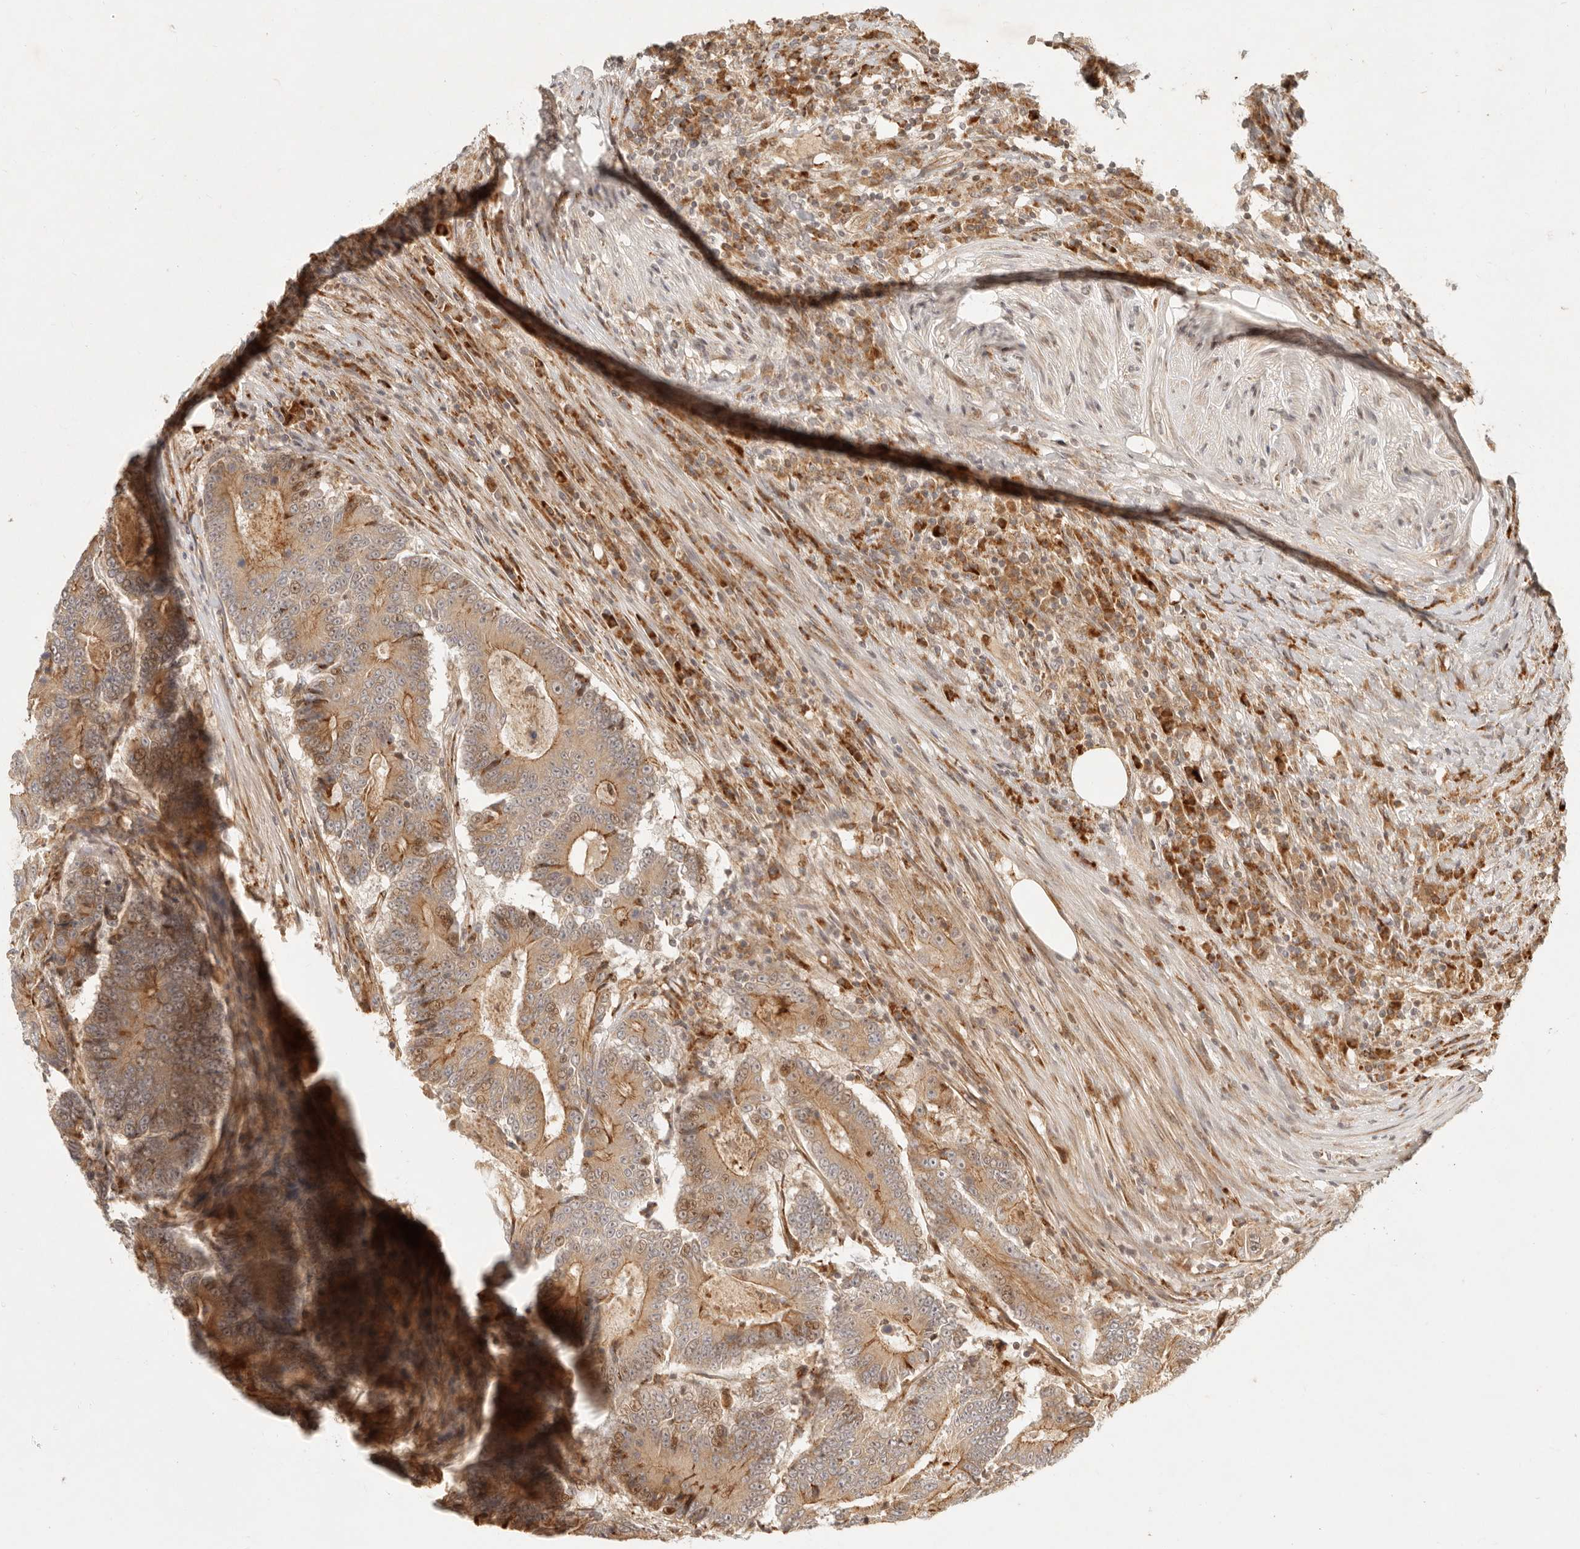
{"staining": {"intensity": "moderate", "quantity": ">75%", "location": "cytoplasmic/membranous"}, "tissue": "colorectal cancer", "cell_type": "Tumor cells", "image_type": "cancer", "snomed": [{"axis": "morphology", "description": "Adenocarcinoma, NOS"}, {"axis": "topography", "description": "Colon"}], "caption": "Human colorectal adenocarcinoma stained for a protein (brown) shows moderate cytoplasmic/membranous positive positivity in about >75% of tumor cells.", "gene": "KLHL38", "patient": {"sex": "male", "age": 83}}